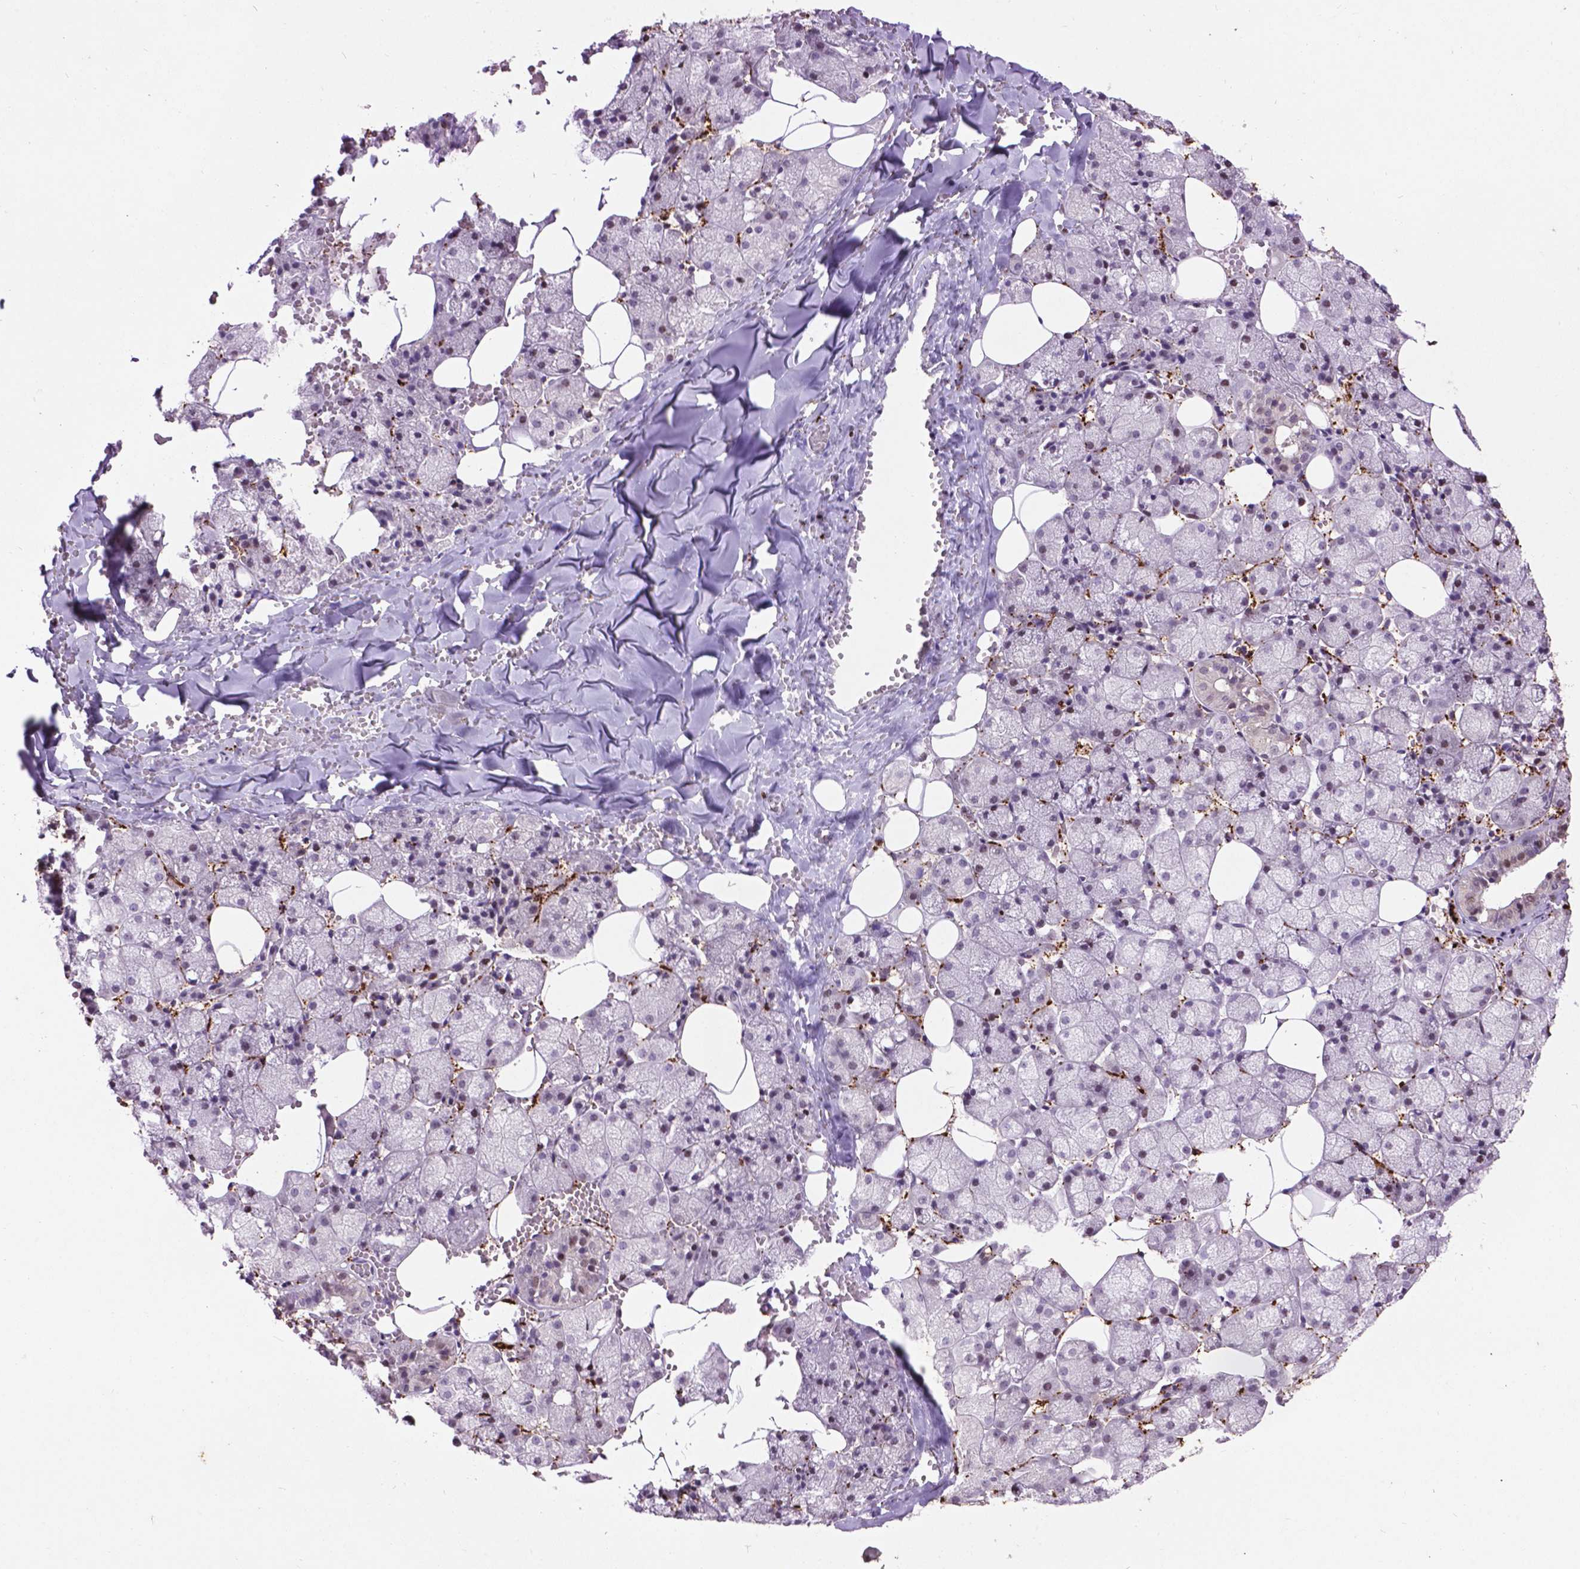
{"staining": {"intensity": "moderate", "quantity": "<25%", "location": "nuclear"}, "tissue": "salivary gland", "cell_type": "Glandular cells", "image_type": "normal", "snomed": [{"axis": "morphology", "description": "Normal tissue, NOS"}, {"axis": "topography", "description": "Salivary gland"}, {"axis": "topography", "description": "Peripheral nerve tissue"}], "caption": "Immunohistochemistry (IHC) micrograph of normal salivary gland: salivary gland stained using immunohistochemistry shows low levels of moderate protein expression localized specifically in the nuclear of glandular cells, appearing as a nuclear brown color.", "gene": "TH", "patient": {"sex": "male", "age": 38}}